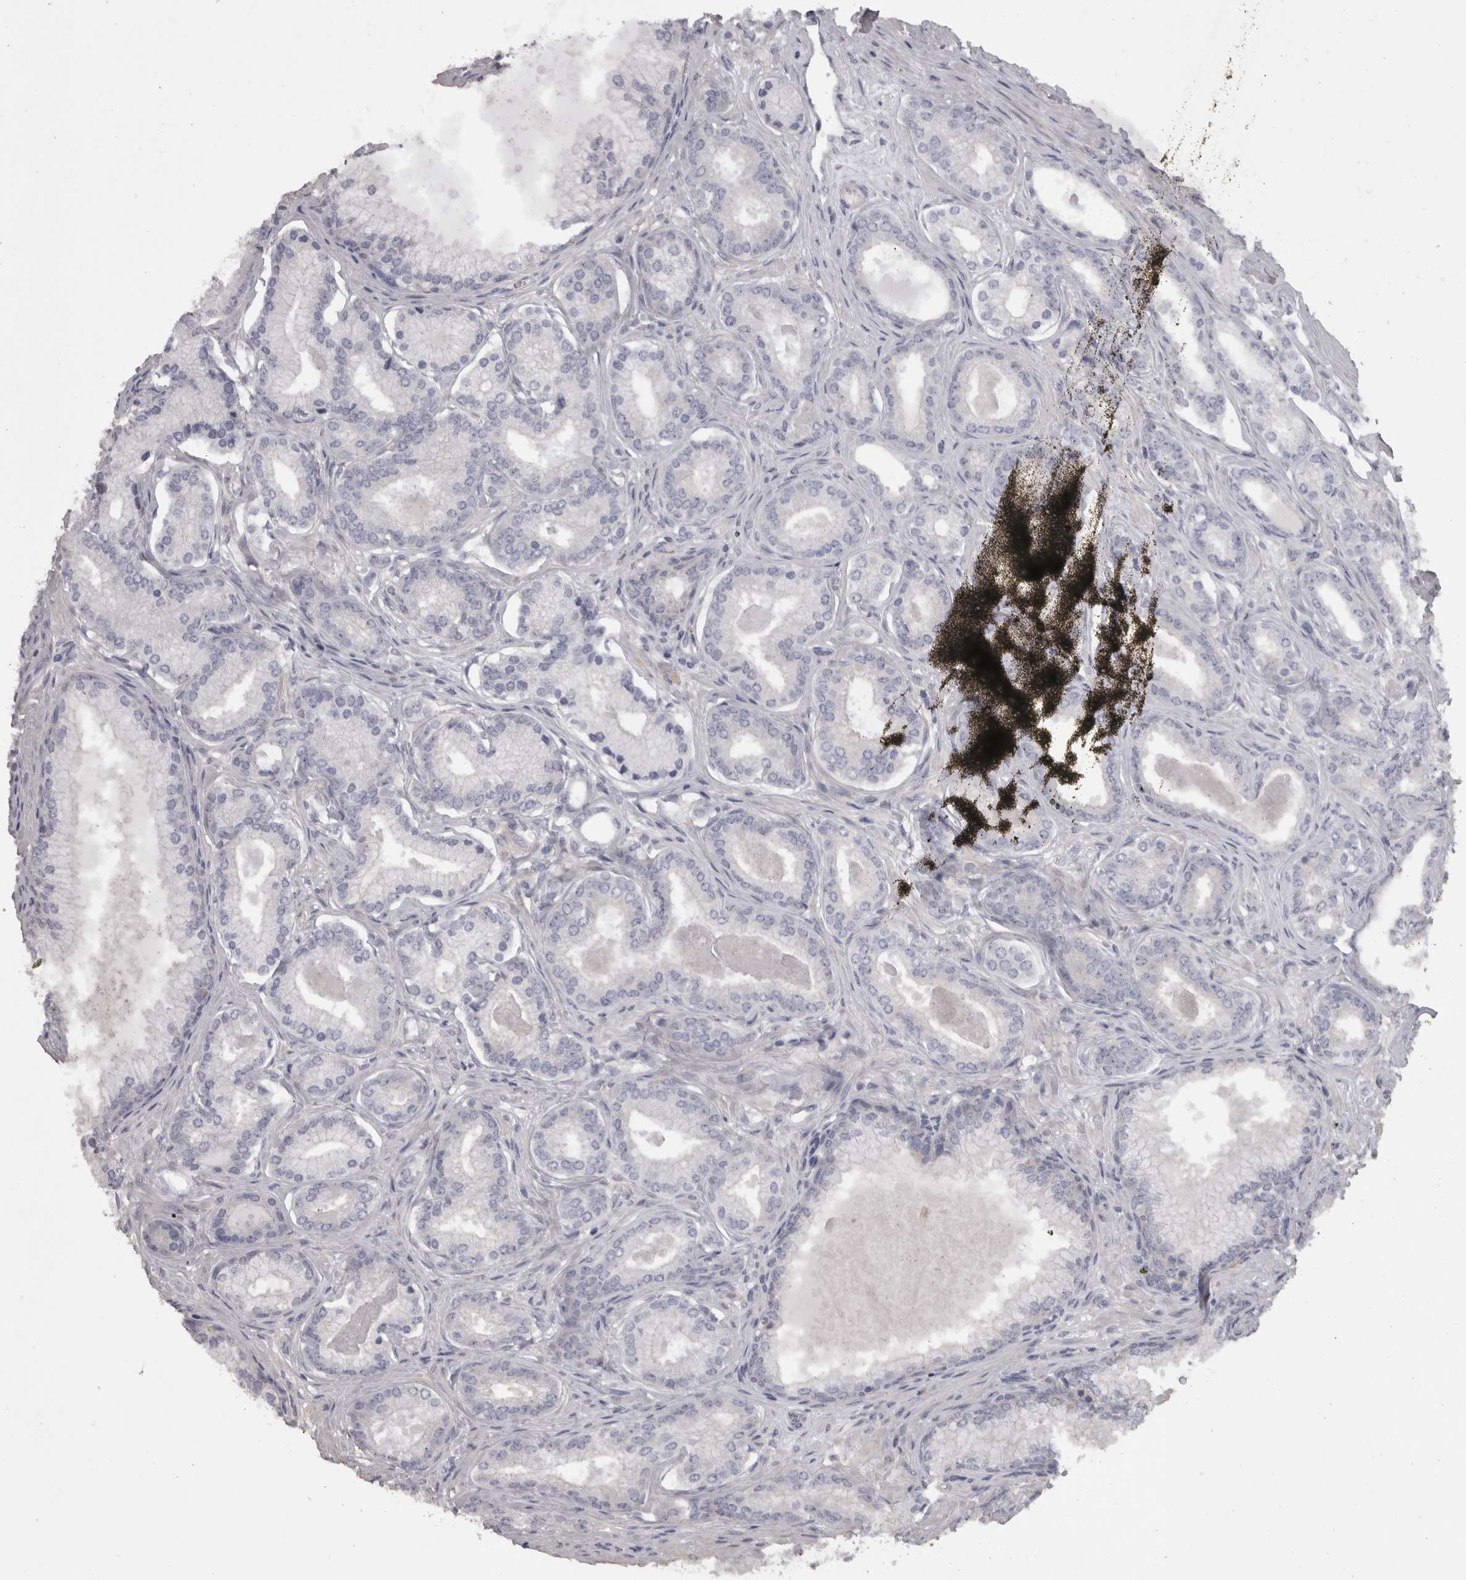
{"staining": {"intensity": "negative", "quantity": "none", "location": "none"}, "tissue": "prostate cancer", "cell_type": "Tumor cells", "image_type": "cancer", "snomed": [{"axis": "morphology", "description": "Adenocarcinoma, Low grade"}, {"axis": "topography", "description": "Prostate"}], "caption": "This is an IHC photomicrograph of adenocarcinoma (low-grade) (prostate). There is no expression in tumor cells.", "gene": "CAMK2D", "patient": {"sex": "male", "age": 70}}